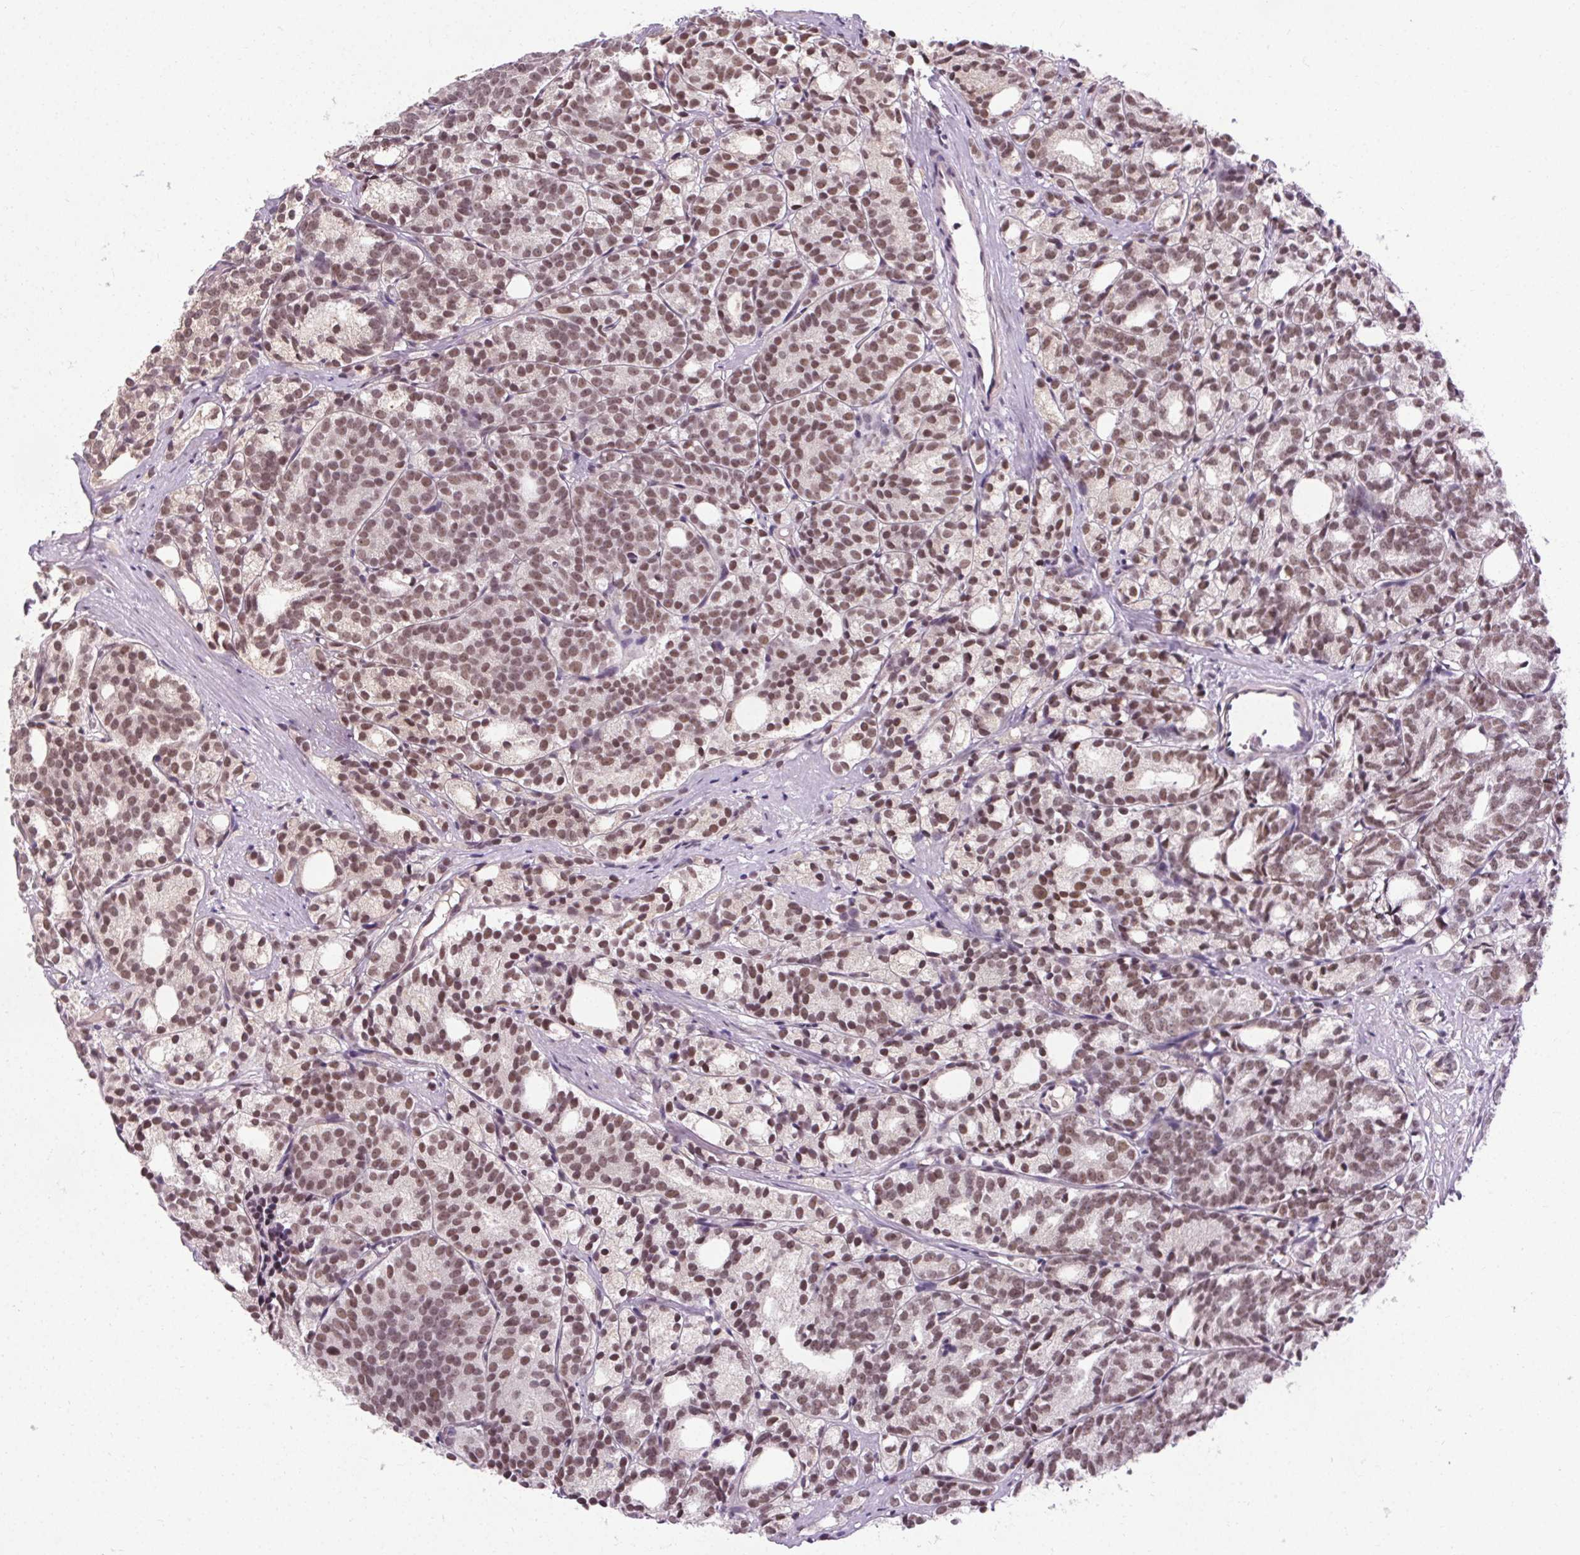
{"staining": {"intensity": "moderate", "quantity": "25%-75%", "location": "nuclear"}, "tissue": "prostate cancer", "cell_type": "Tumor cells", "image_type": "cancer", "snomed": [{"axis": "morphology", "description": "Adenocarcinoma, High grade"}, {"axis": "topography", "description": "Prostate"}], "caption": "Prostate cancer (adenocarcinoma (high-grade)) stained with a brown dye displays moderate nuclear positive staining in approximately 25%-75% of tumor cells.", "gene": "MED6", "patient": {"sex": "male", "age": 53}}